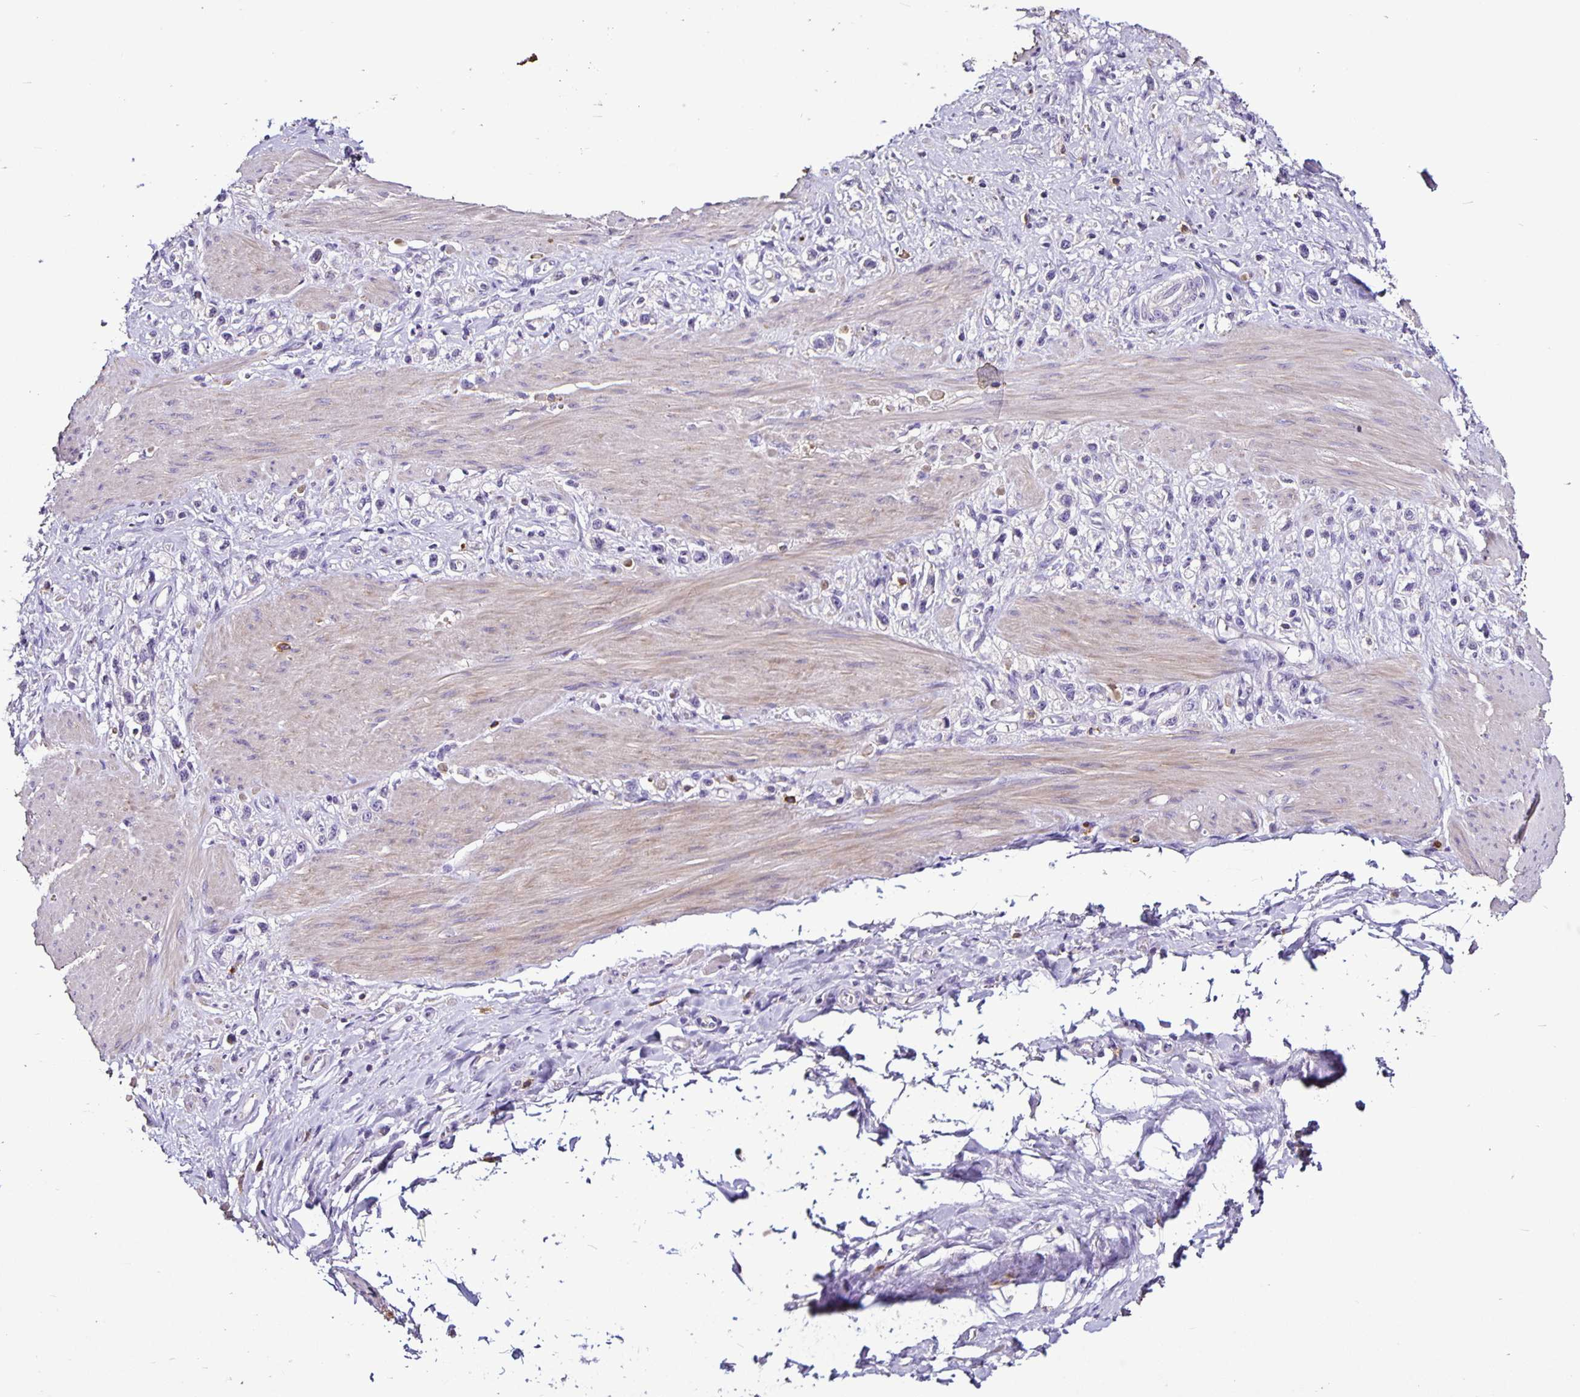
{"staining": {"intensity": "negative", "quantity": "none", "location": "none"}, "tissue": "stomach cancer", "cell_type": "Tumor cells", "image_type": "cancer", "snomed": [{"axis": "morphology", "description": "Adenocarcinoma, NOS"}, {"axis": "topography", "description": "Stomach"}], "caption": "The IHC histopathology image has no significant positivity in tumor cells of adenocarcinoma (stomach) tissue. (DAB immunohistochemistry, high magnification).", "gene": "FCER1A", "patient": {"sex": "female", "age": 65}}